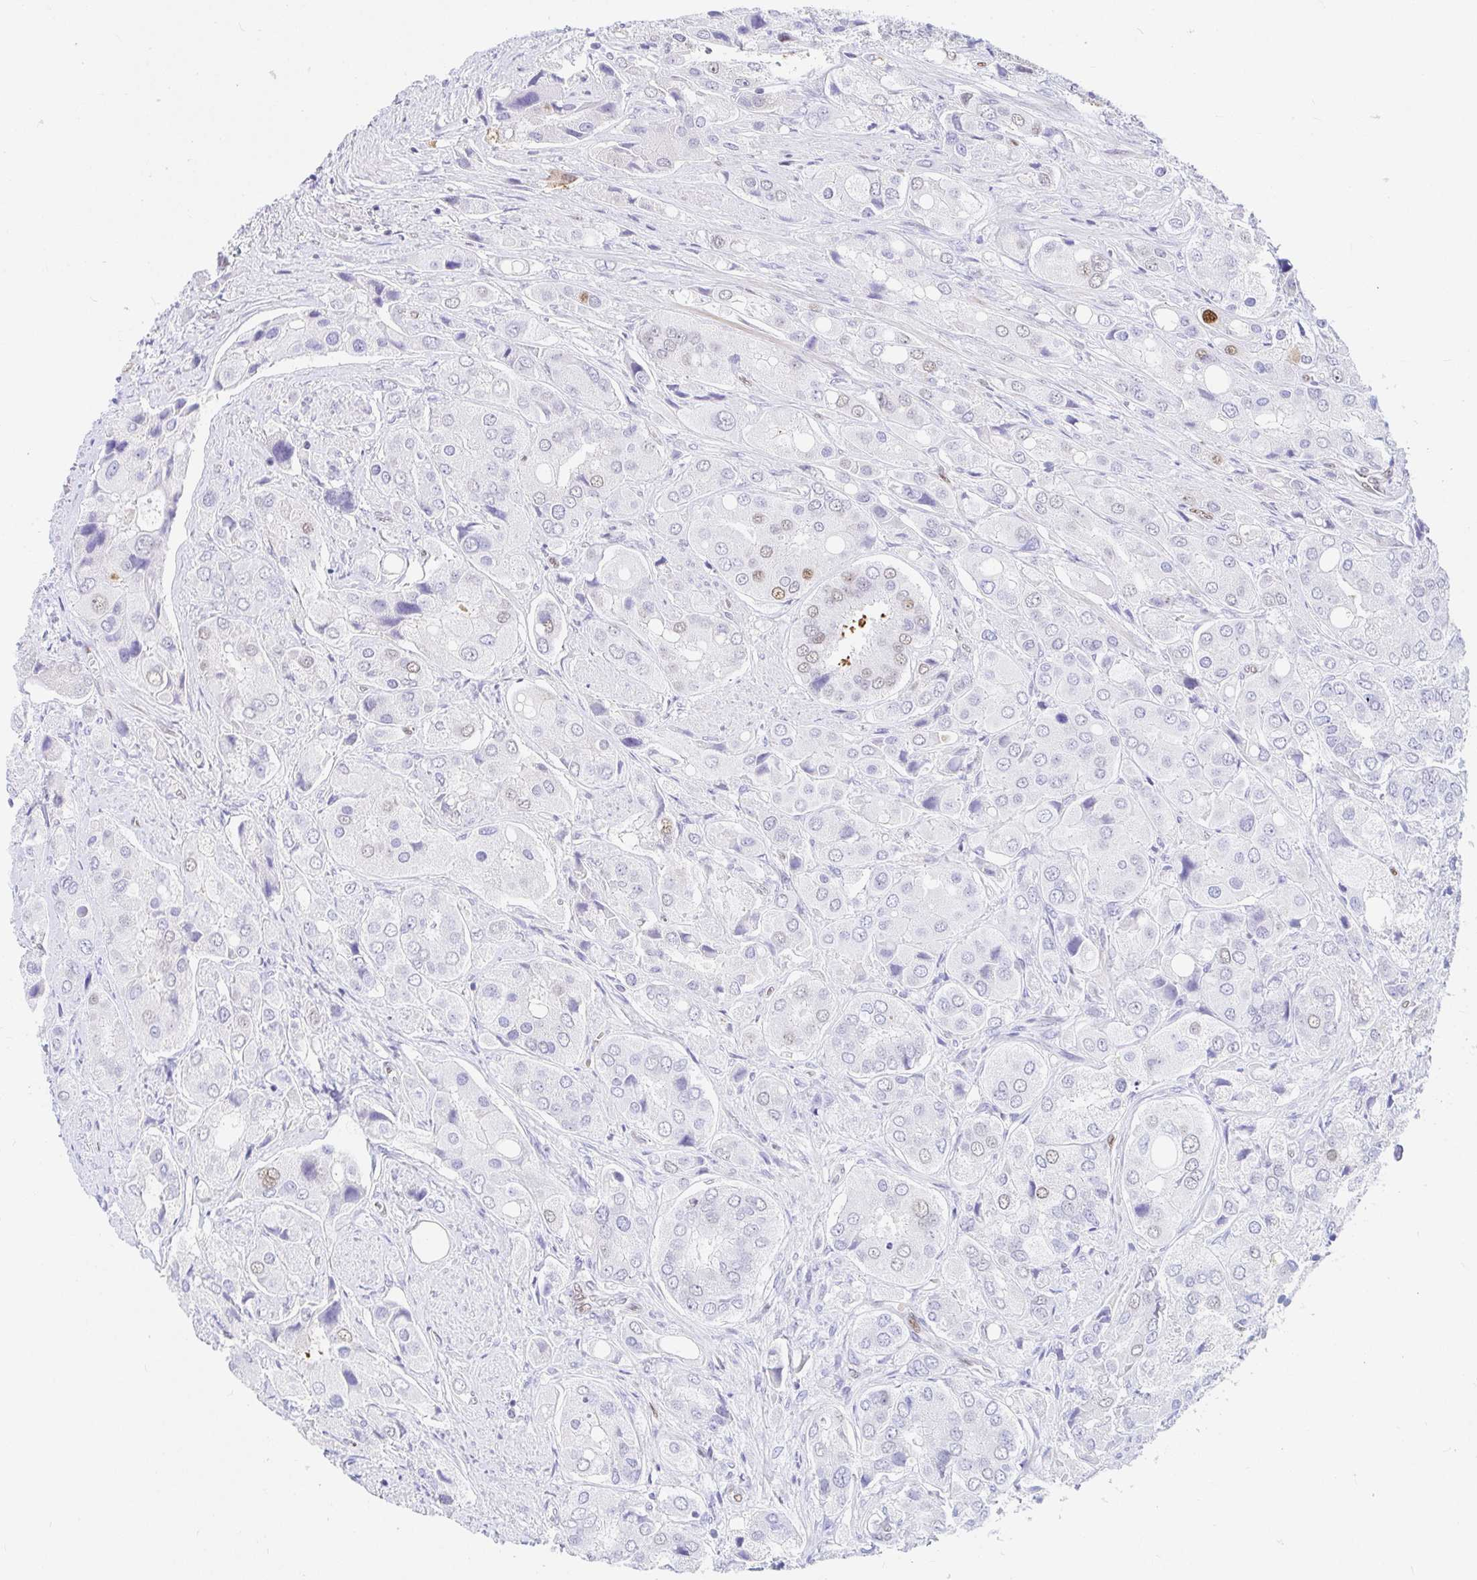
{"staining": {"intensity": "negative", "quantity": "none", "location": "none"}, "tissue": "prostate cancer", "cell_type": "Tumor cells", "image_type": "cancer", "snomed": [{"axis": "morphology", "description": "Adenocarcinoma, Low grade"}, {"axis": "topography", "description": "Prostate"}], "caption": "DAB (3,3'-diaminobenzidine) immunohistochemical staining of human prostate cancer (low-grade adenocarcinoma) displays no significant expression in tumor cells.", "gene": "HINFP", "patient": {"sex": "male", "age": 69}}